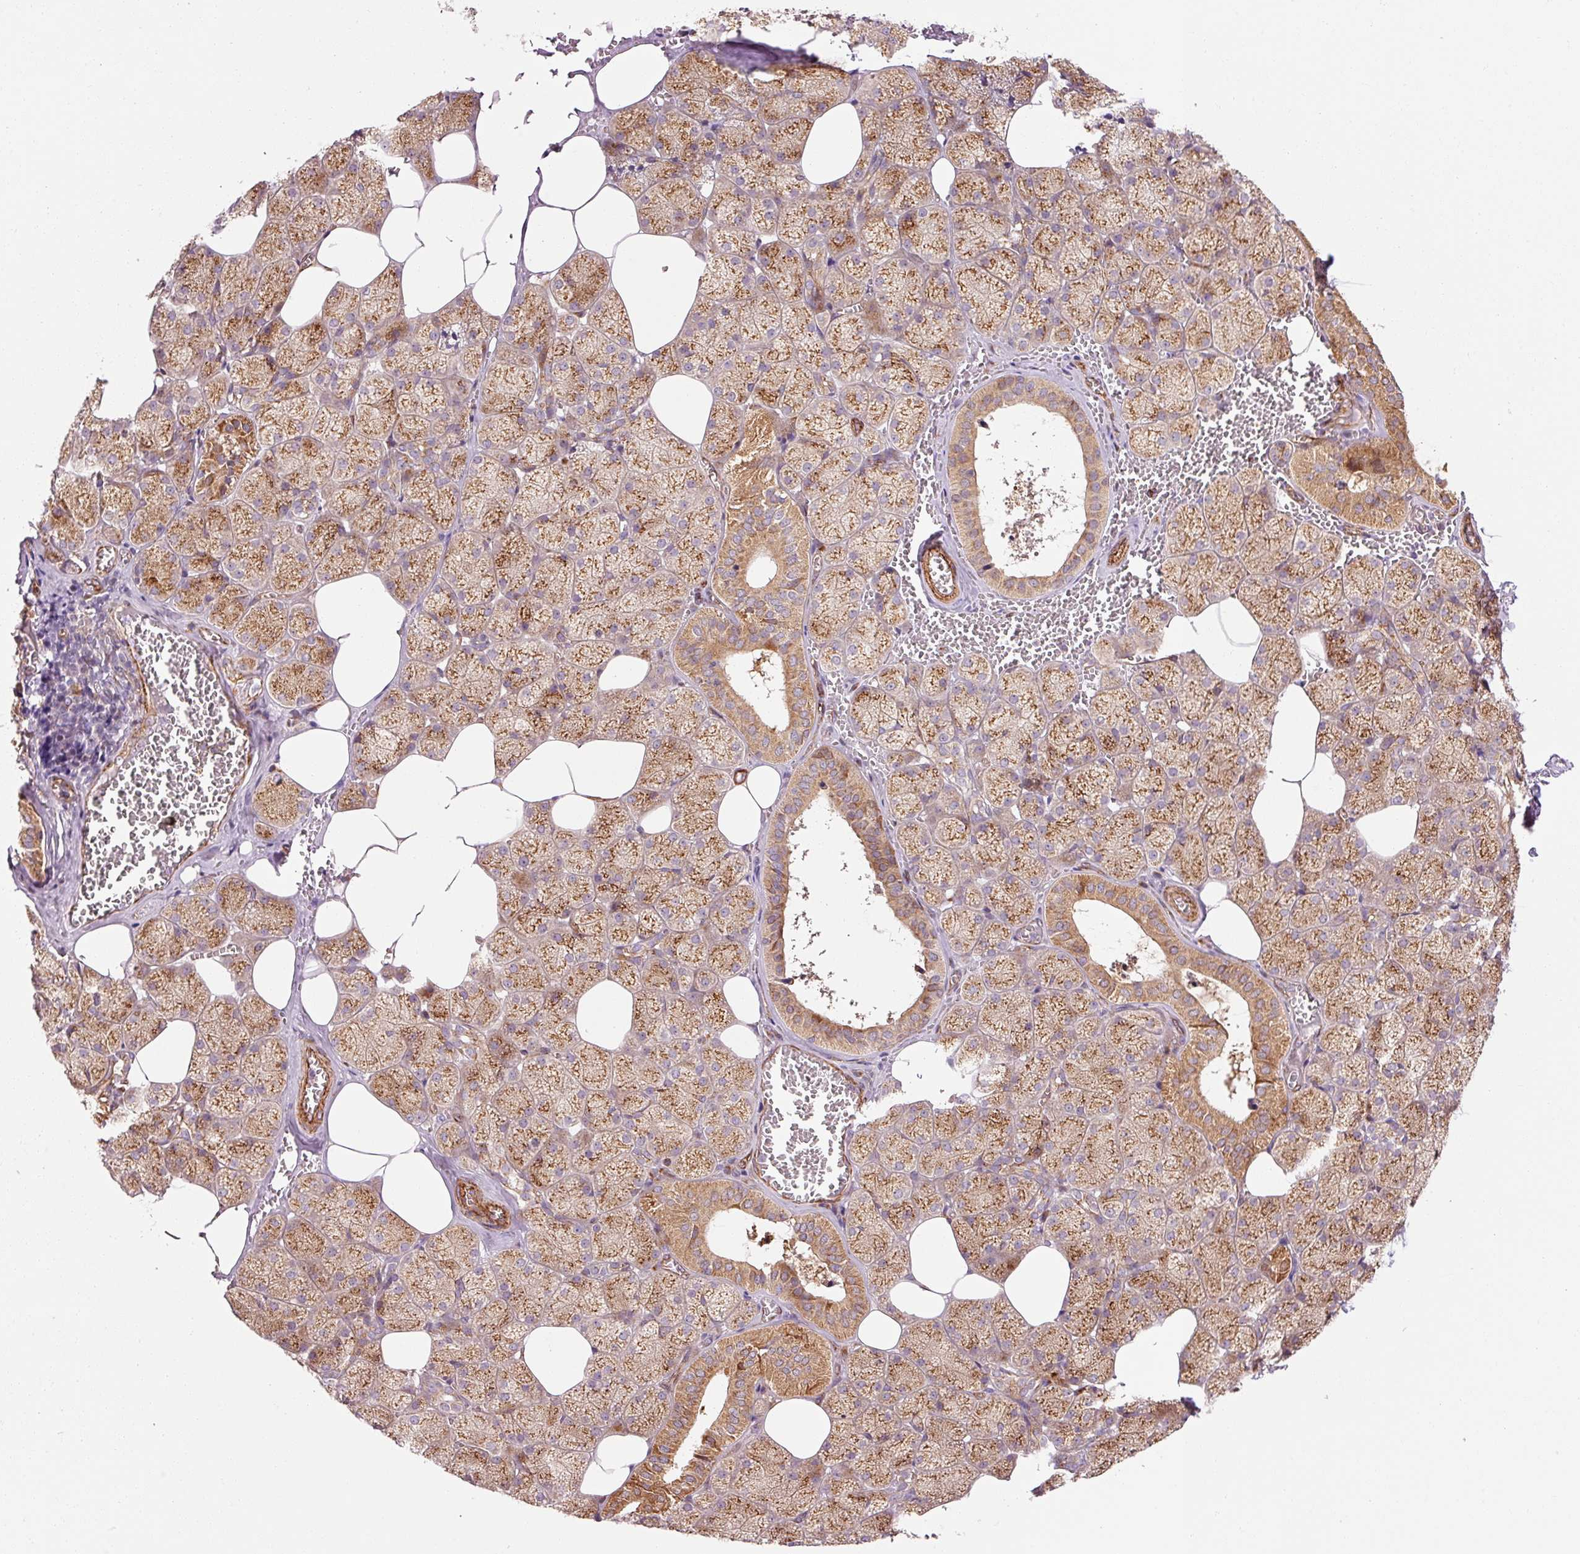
{"staining": {"intensity": "moderate", "quantity": ">75%", "location": "cytoplasmic/membranous"}, "tissue": "salivary gland", "cell_type": "Glandular cells", "image_type": "normal", "snomed": [{"axis": "morphology", "description": "Normal tissue, NOS"}, {"axis": "topography", "description": "Salivary gland"}, {"axis": "topography", "description": "Peripheral nerve tissue"}], "caption": "Moderate cytoplasmic/membranous protein expression is identified in about >75% of glandular cells in salivary gland.", "gene": "LIMK2", "patient": {"sex": "male", "age": 38}}